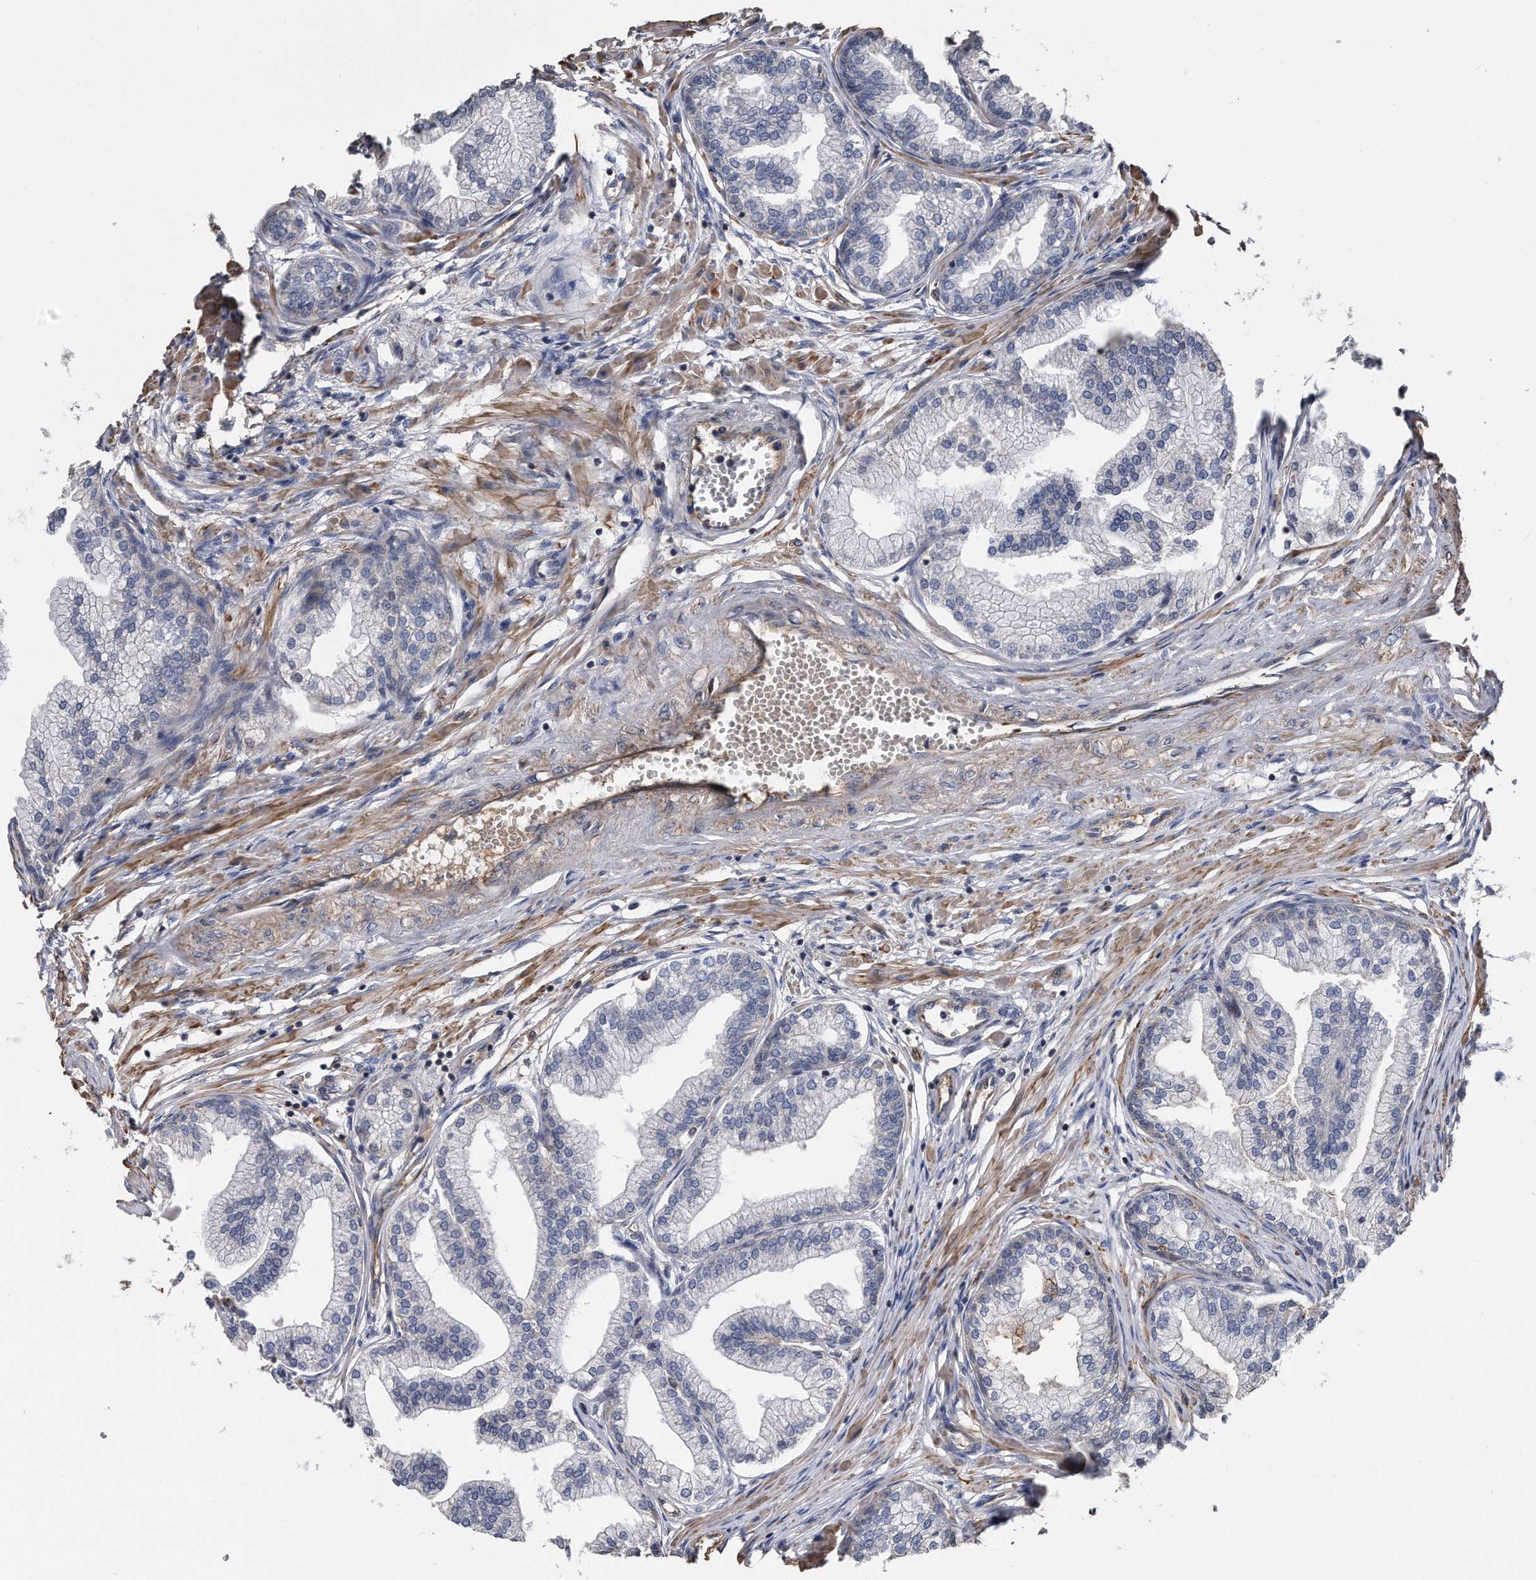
{"staining": {"intensity": "strong", "quantity": "<25%", "location": "cytoplasmic/membranous"}, "tissue": "prostate", "cell_type": "Glandular cells", "image_type": "normal", "snomed": [{"axis": "morphology", "description": "Normal tissue, NOS"}, {"axis": "morphology", "description": "Urothelial carcinoma, Low grade"}, {"axis": "topography", "description": "Urinary bladder"}, {"axis": "topography", "description": "Prostate"}], "caption": "Glandular cells display medium levels of strong cytoplasmic/membranous staining in approximately <25% of cells in normal prostate.", "gene": "KCND3", "patient": {"sex": "male", "age": 60}}